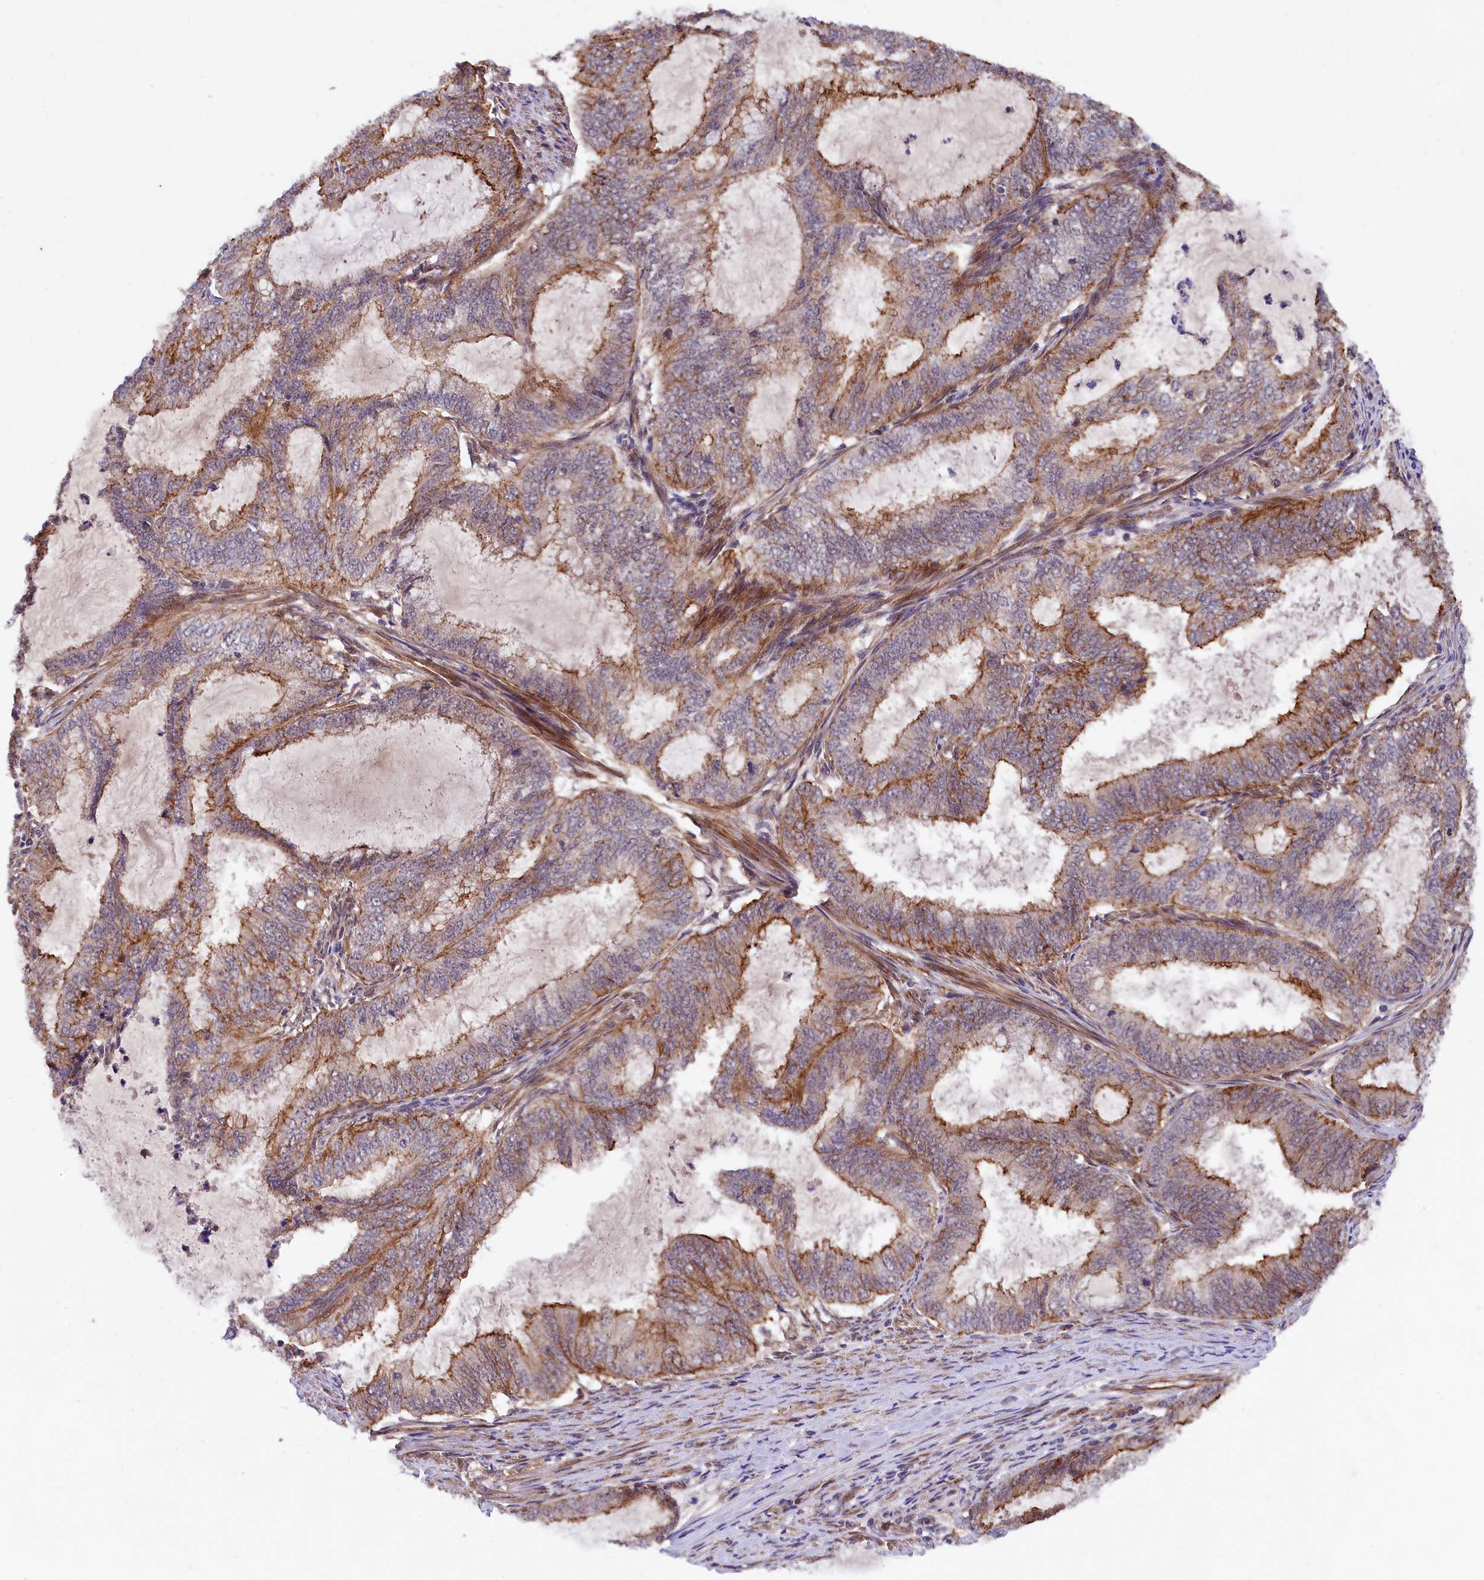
{"staining": {"intensity": "moderate", "quantity": "25%-75%", "location": "cytoplasmic/membranous"}, "tissue": "endometrial cancer", "cell_type": "Tumor cells", "image_type": "cancer", "snomed": [{"axis": "morphology", "description": "Adenocarcinoma, NOS"}, {"axis": "topography", "description": "Endometrium"}], "caption": "IHC of endometrial cancer (adenocarcinoma) displays medium levels of moderate cytoplasmic/membranous staining in approximately 25%-75% of tumor cells.", "gene": "ARL14EP", "patient": {"sex": "female", "age": 51}}